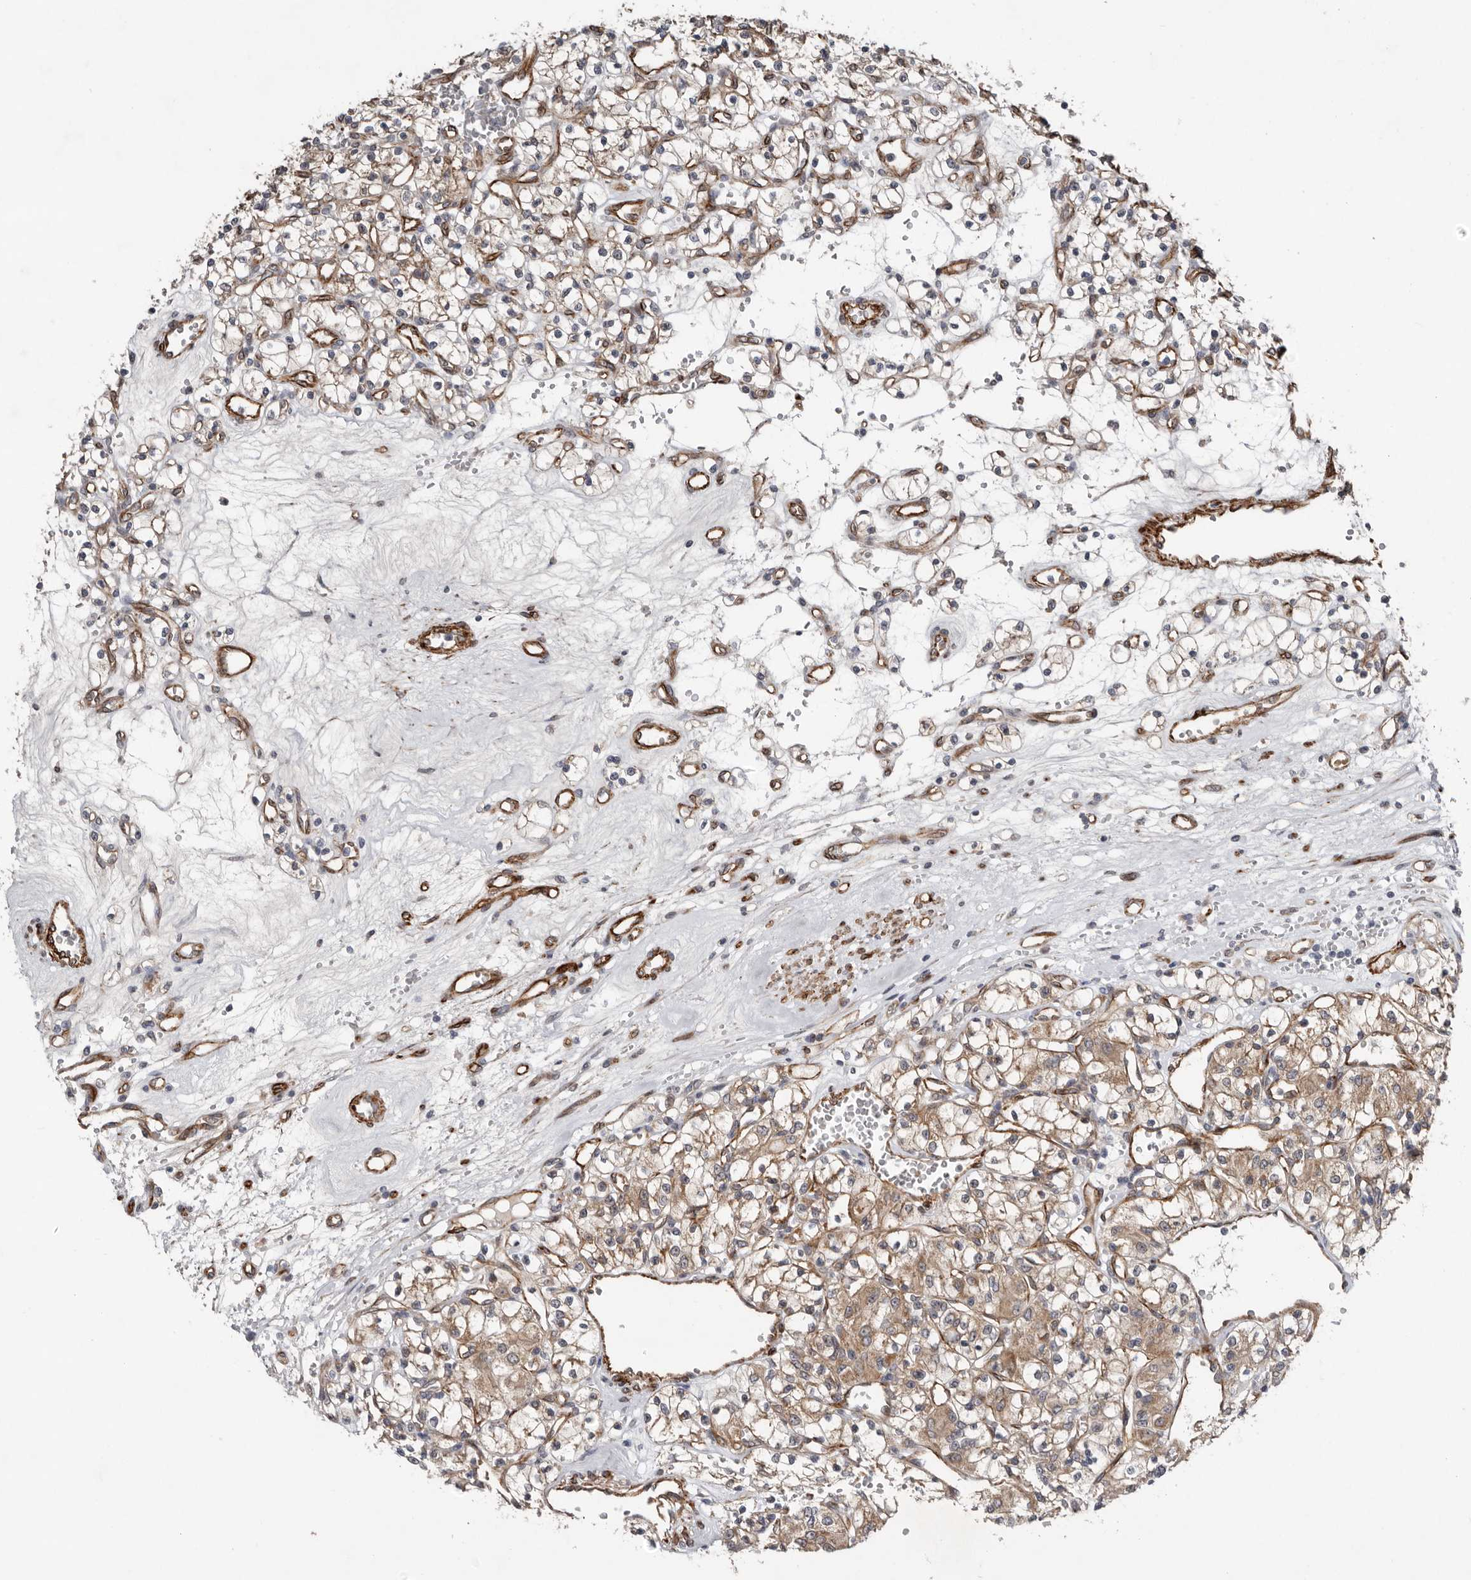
{"staining": {"intensity": "moderate", "quantity": ">75%", "location": "cytoplasmic/membranous"}, "tissue": "renal cancer", "cell_type": "Tumor cells", "image_type": "cancer", "snomed": [{"axis": "morphology", "description": "Adenocarcinoma, NOS"}, {"axis": "topography", "description": "Kidney"}], "caption": "Human renal cancer stained with a brown dye reveals moderate cytoplasmic/membranous positive positivity in approximately >75% of tumor cells.", "gene": "RANBP17", "patient": {"sex": "female", "age": 59}}